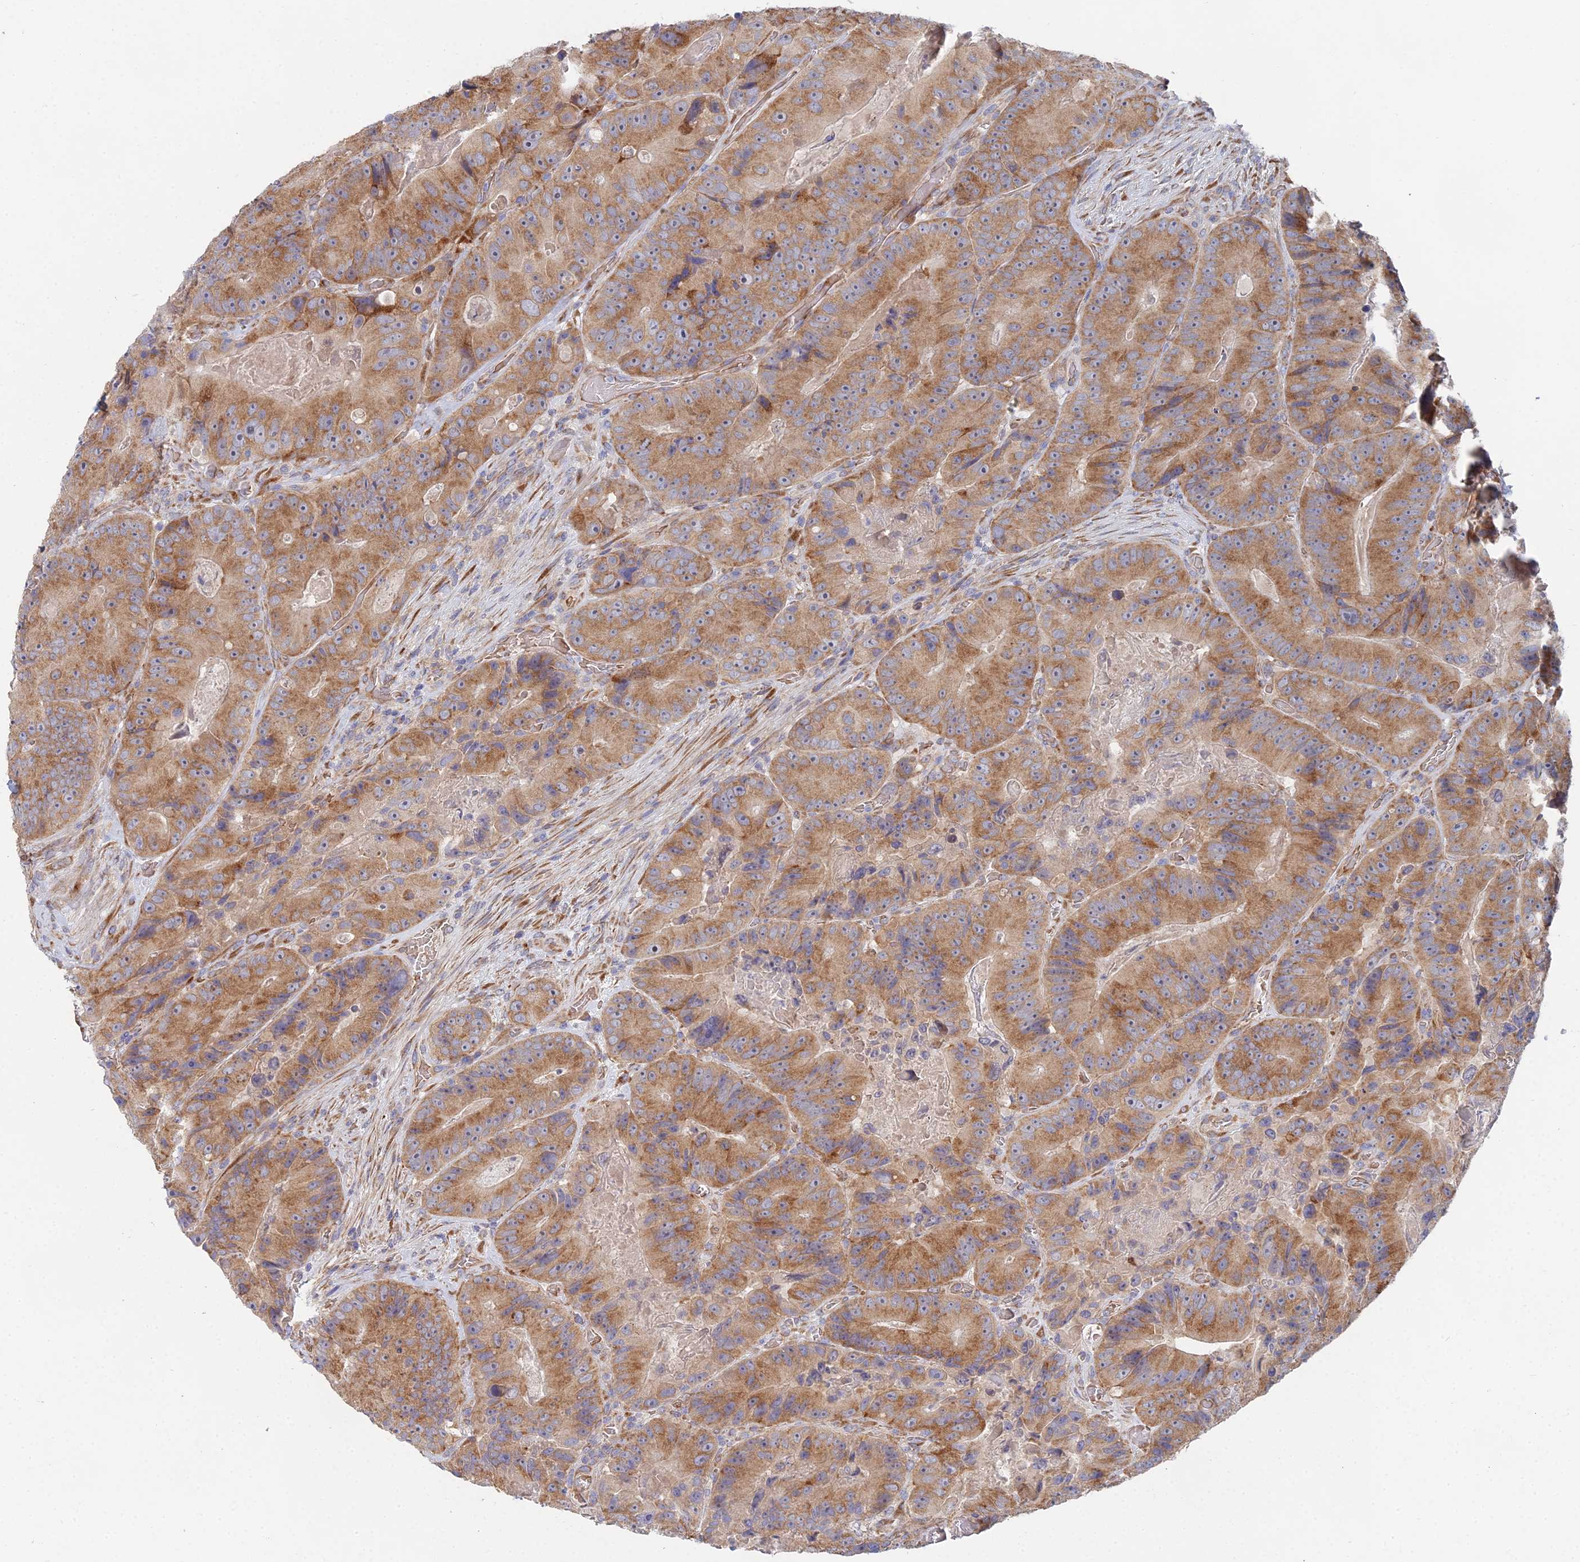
{"staining": {"intensity": "moderate", "quantity": ">75%", "location": "cytoplasmic/membranous"}, "tissue": "colorectal cancer", "cell_type": "Tumor cells", "image_type": "cancer", "snomed": [{"axis": "morphology", "description": "Adenocarcinoma, NOS"}, {"axis": "topography", "description": "Colon"}], "caption": "DAB immunohistochemical staining of human colorectal cancer shows moderate cytoplasmic/membranous protein staining in about >75% of tumor cells. The protein is shown in brown color, while the nuclei are stained blue.", "gene": "ELOF1", "patient": {"sex": "female", "age": 86}}